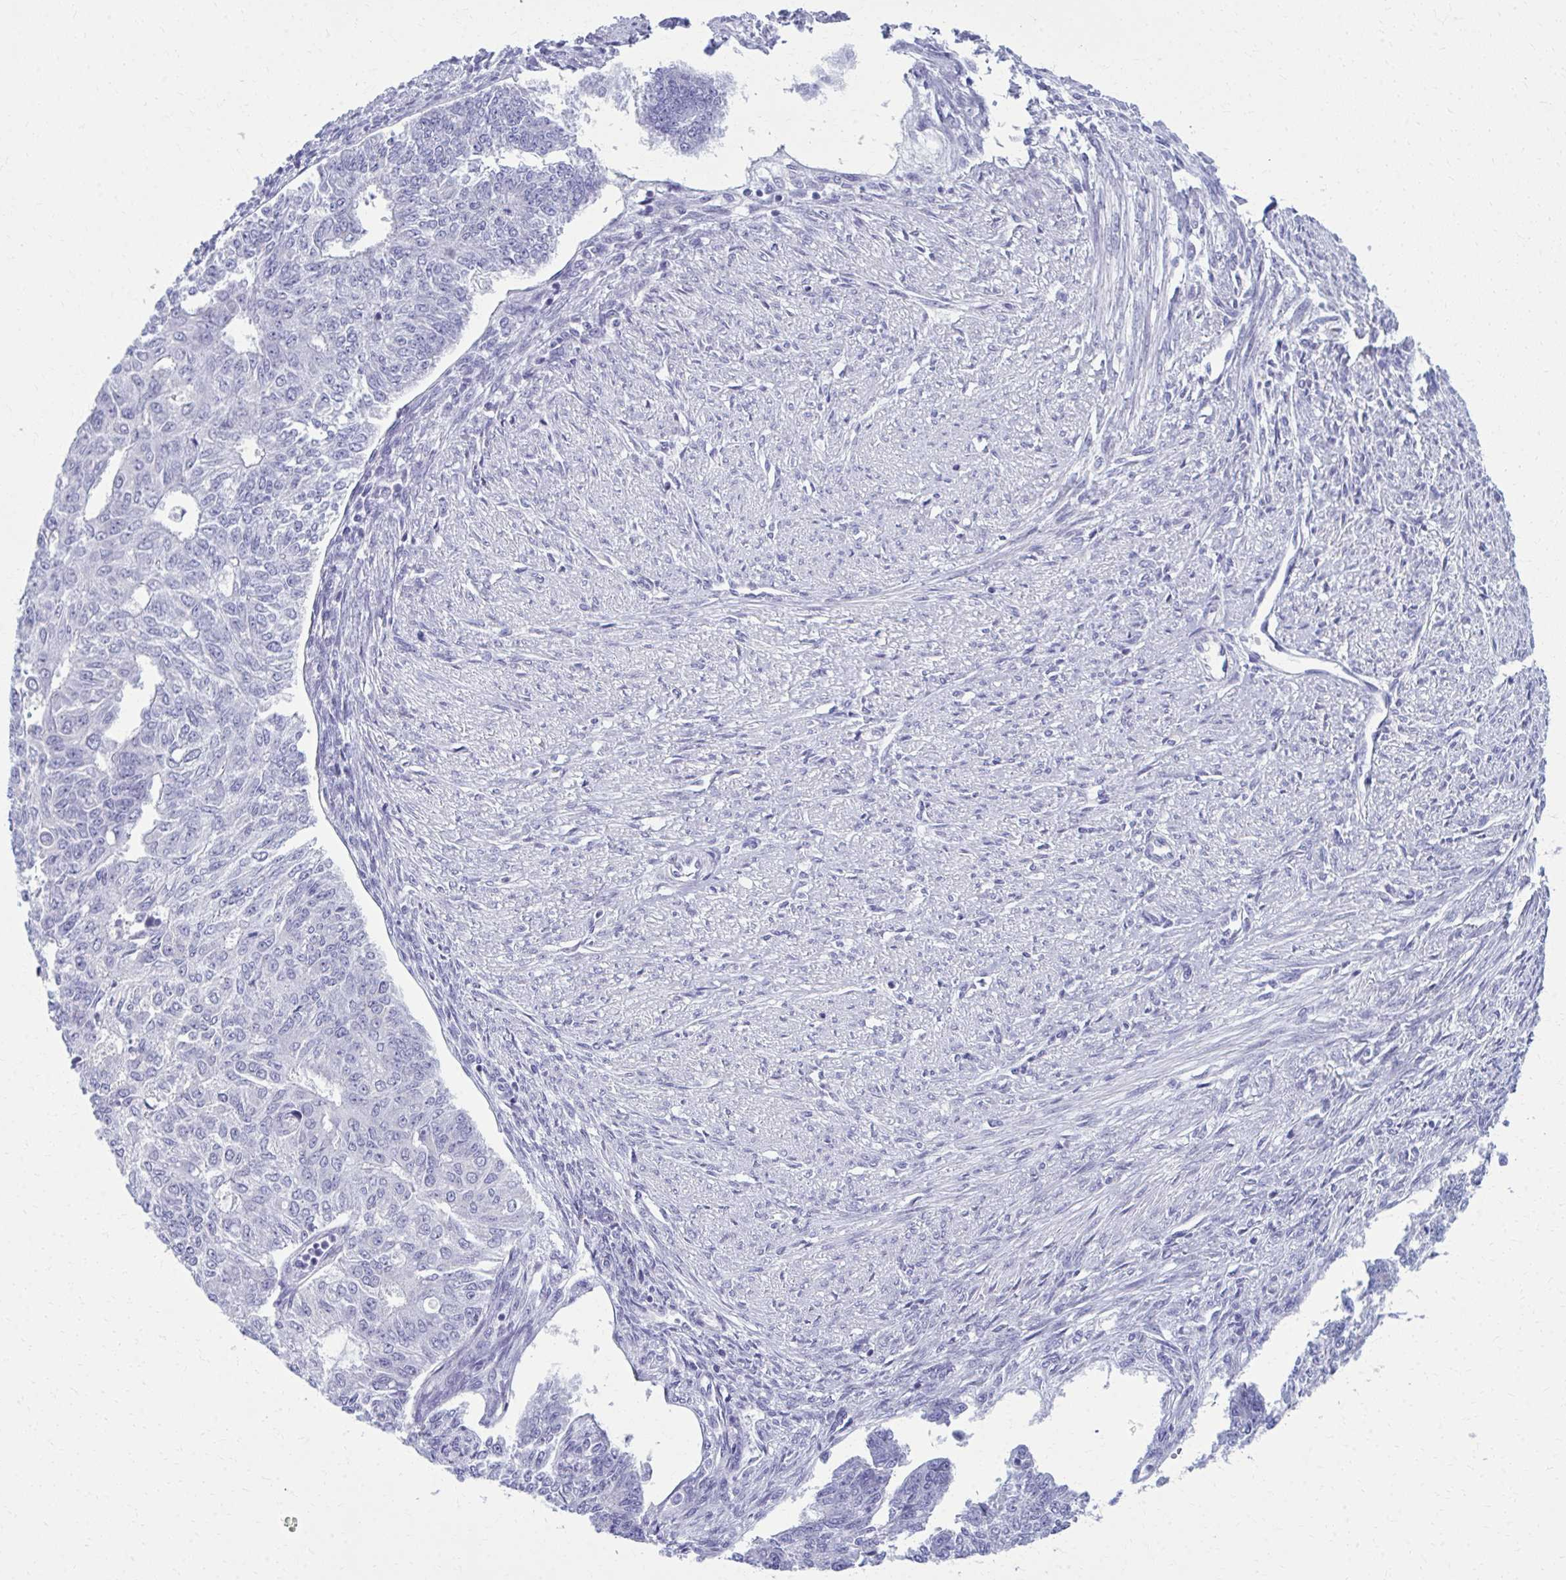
{"staining": {"intensity": "negative", "quantity": "none", "location": "none"}, "tissue": "endometrial cancer", "cell_type": "Tumor cells", "image_type": "cancer", "snomed": [{"axis": "morphology", "description": "Adenocarcinoma, NOS"}, {"axis": "topography", "description": "Endometrium"}], "caption": "Tumor cells show no significant expression in endometrial cancer (adenocarcinoma).", "gene": "SCLY", "patient": {"sex": "female", "age": 32}}